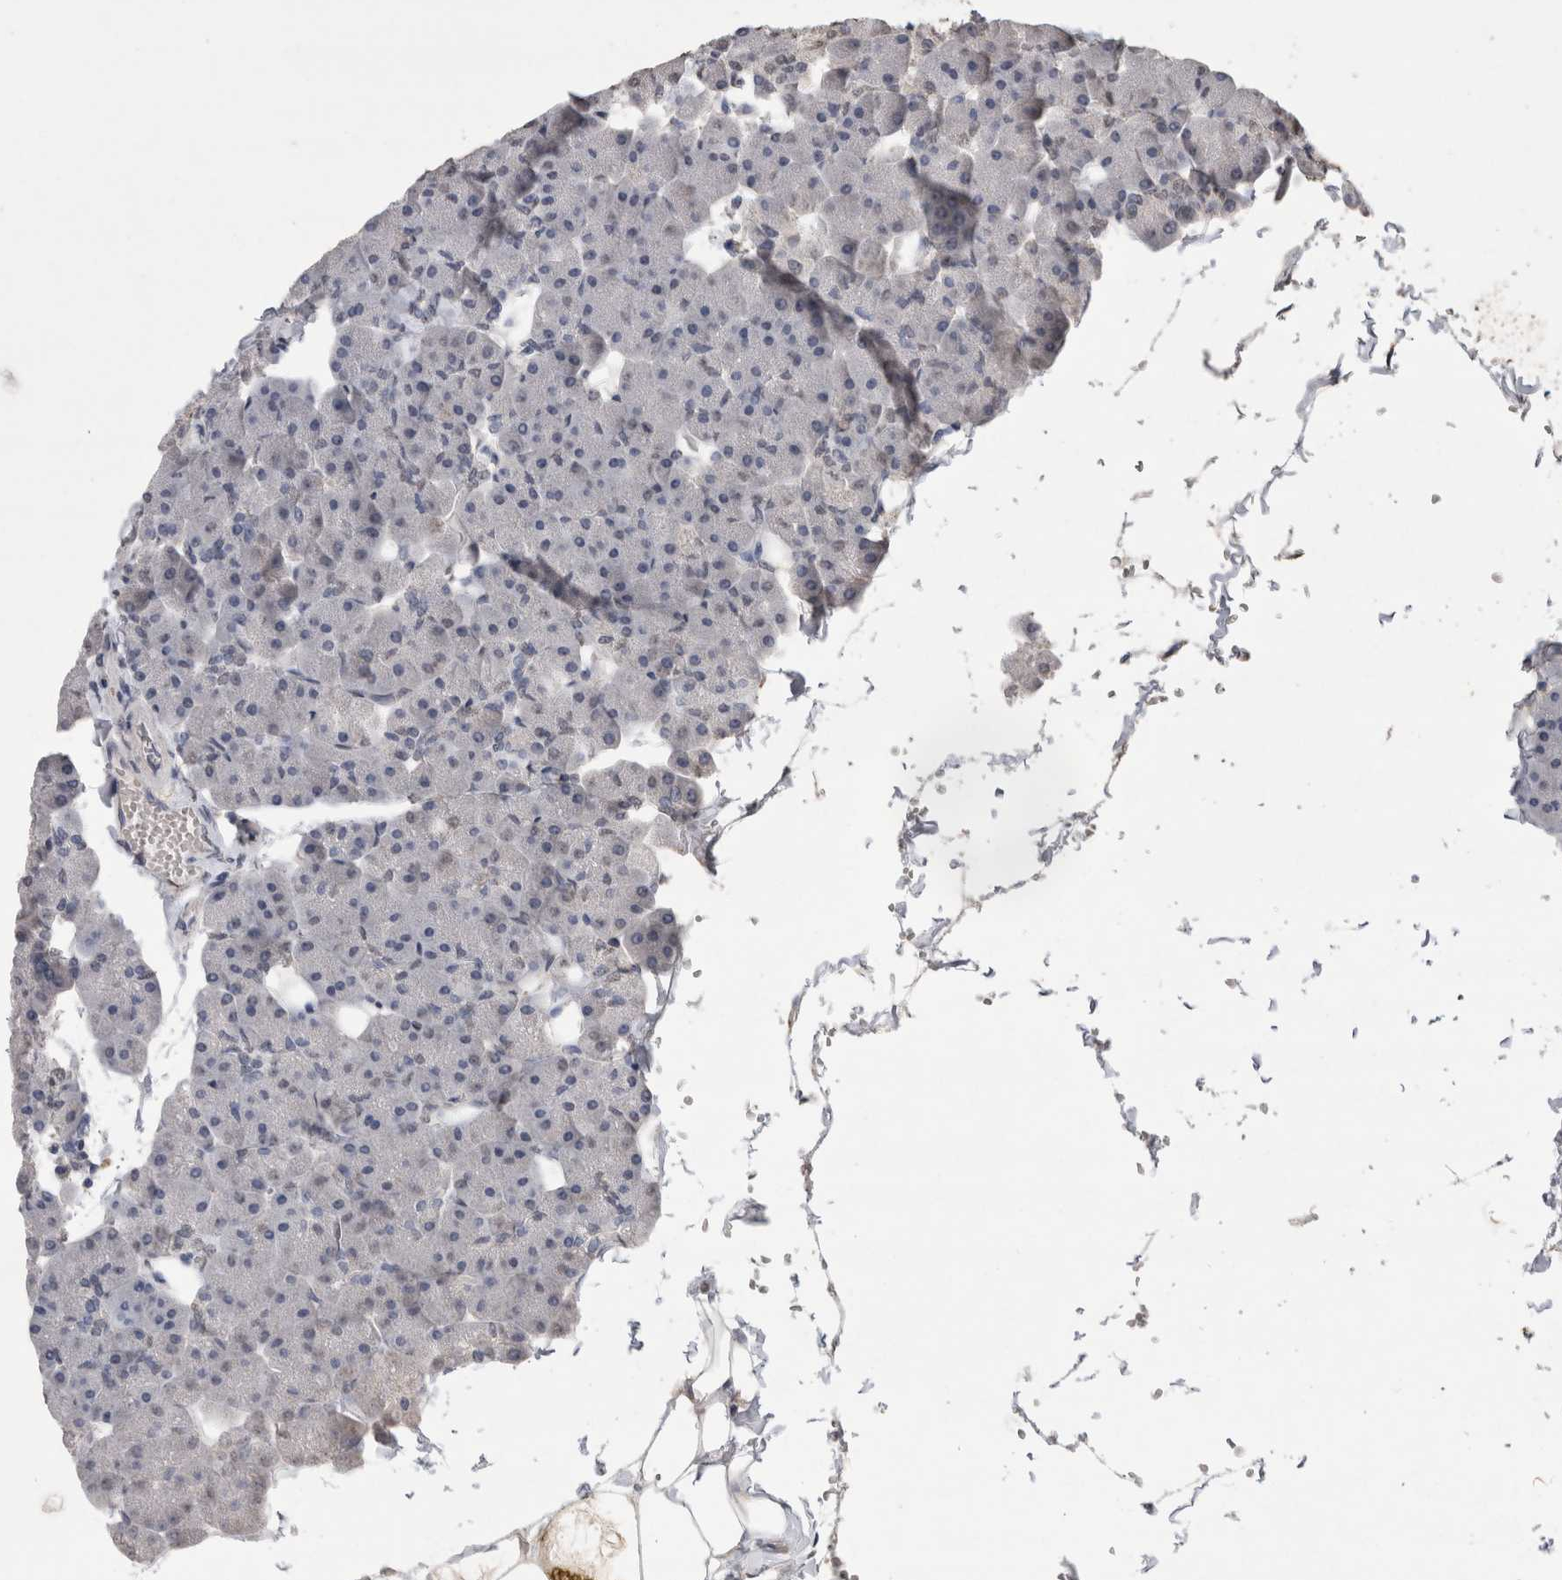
{"staining": {"intensity": "negative", "quantity": "none", "location": "none"}, "tissue": "pancreas", "cell_type": "Exocrine glandular cells", "image_type": "normal", "snomed": [{"axis": "morphology", "description": "Normal tissue, NOS"}, {"axis": "topography", "description": "Pancreas"}], "caption": "Pancreas stained for a protein using immunohistochemistry reveals no staining exocrine glandular cells.", "gene": "RECK", "patient": {"sex": "male", "age": 35}}